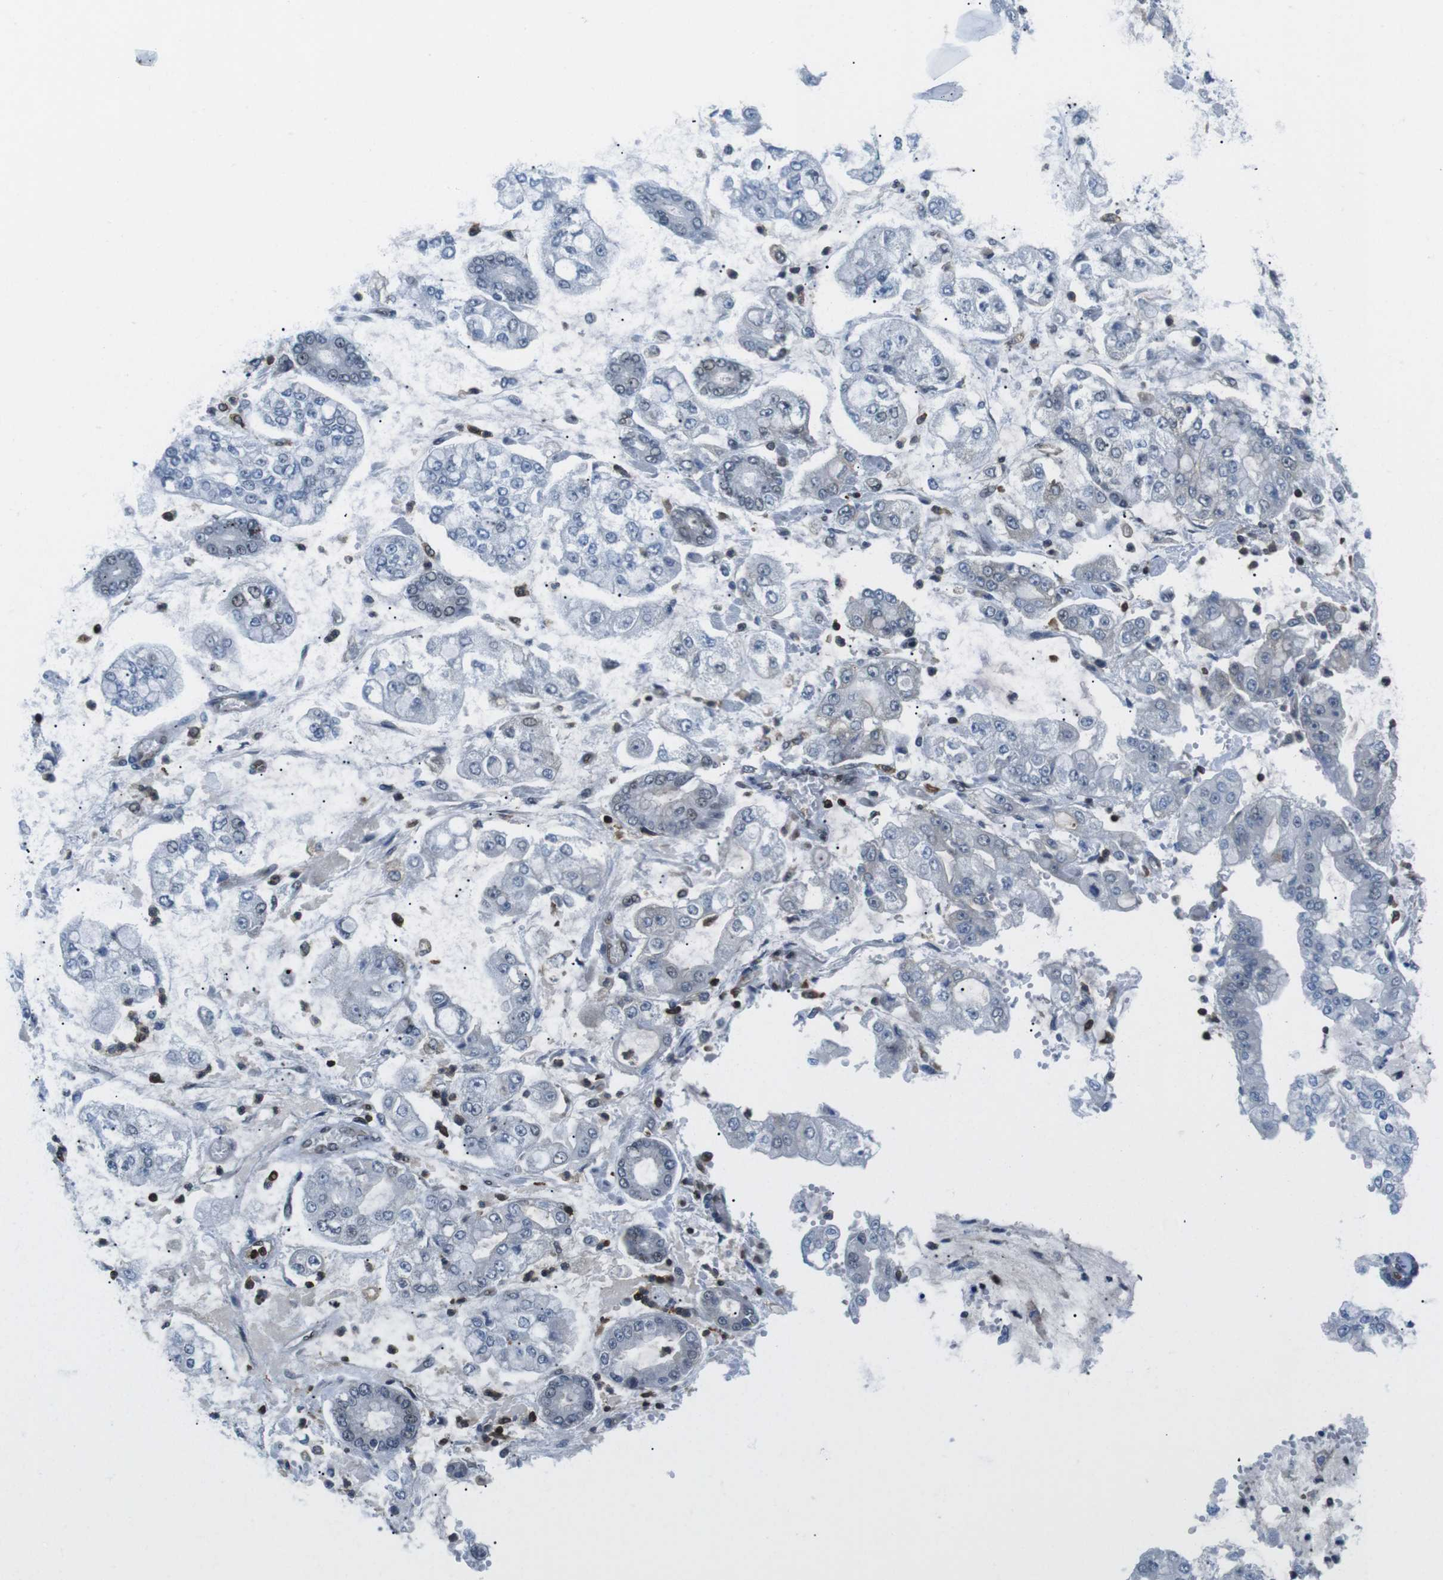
{"staining": {"intensity": "negative", "quantity": "none", "location": "none"}, "tissue": "stomach cancer", "cell_type": "Tumor cells", "image_type": "cancer", "snomed": [{"axis": "morphology", "description": "Adenocarcinoma, NOS"}, {"axis": "topography", "description": "Stomach"}], "caption": "A photomicrograph of human stomach cancer is negative for staining in tumor cells. The staining was performed using DAB to visualize the protein expression in brown, while the nuclei were stained in blue with hematoxylin (Magnification: 20x).", "gene": "STK10", "patient": {"sex": "male", "age": 76}}